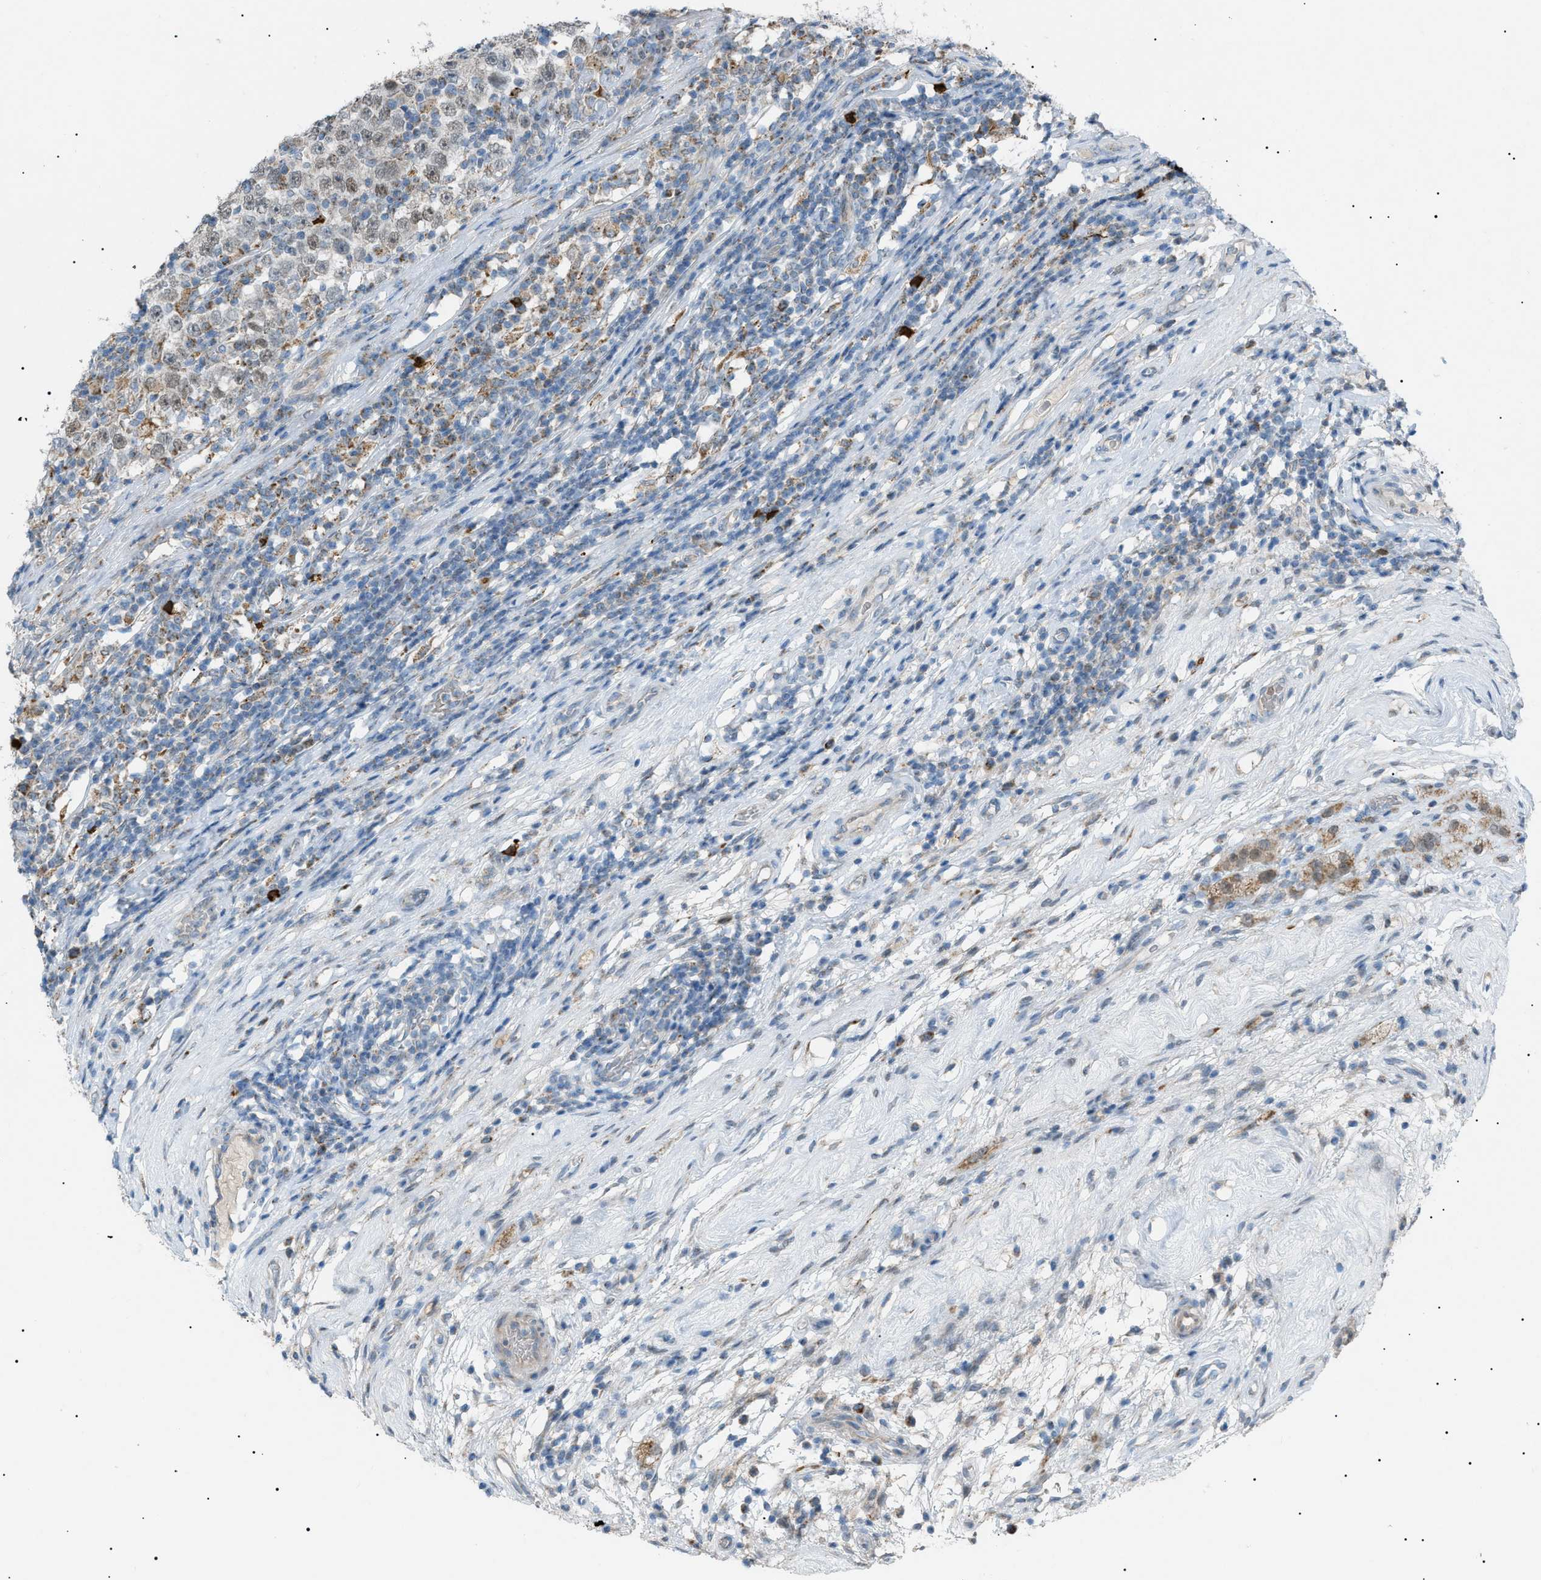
{"staining": {"intensity": "weak", "quantity": "<25%", "location": "cytoplasmic/membranous,nuclear"}, "tissue": "testis cancer", "cell_type": "Tumor cells", "image_type": "cancer", "snomed": [{"axis": "morphology", "description": "Seminoma, NOS"}, {"axis": "topography", "description": "Testis"}], "caption": "Tumor cells are negative for protein expression in human testis cancer. Nuclei are stained in blue.", "gene": "ZNF516", "patient": {"sex": "male", "age": 43}}